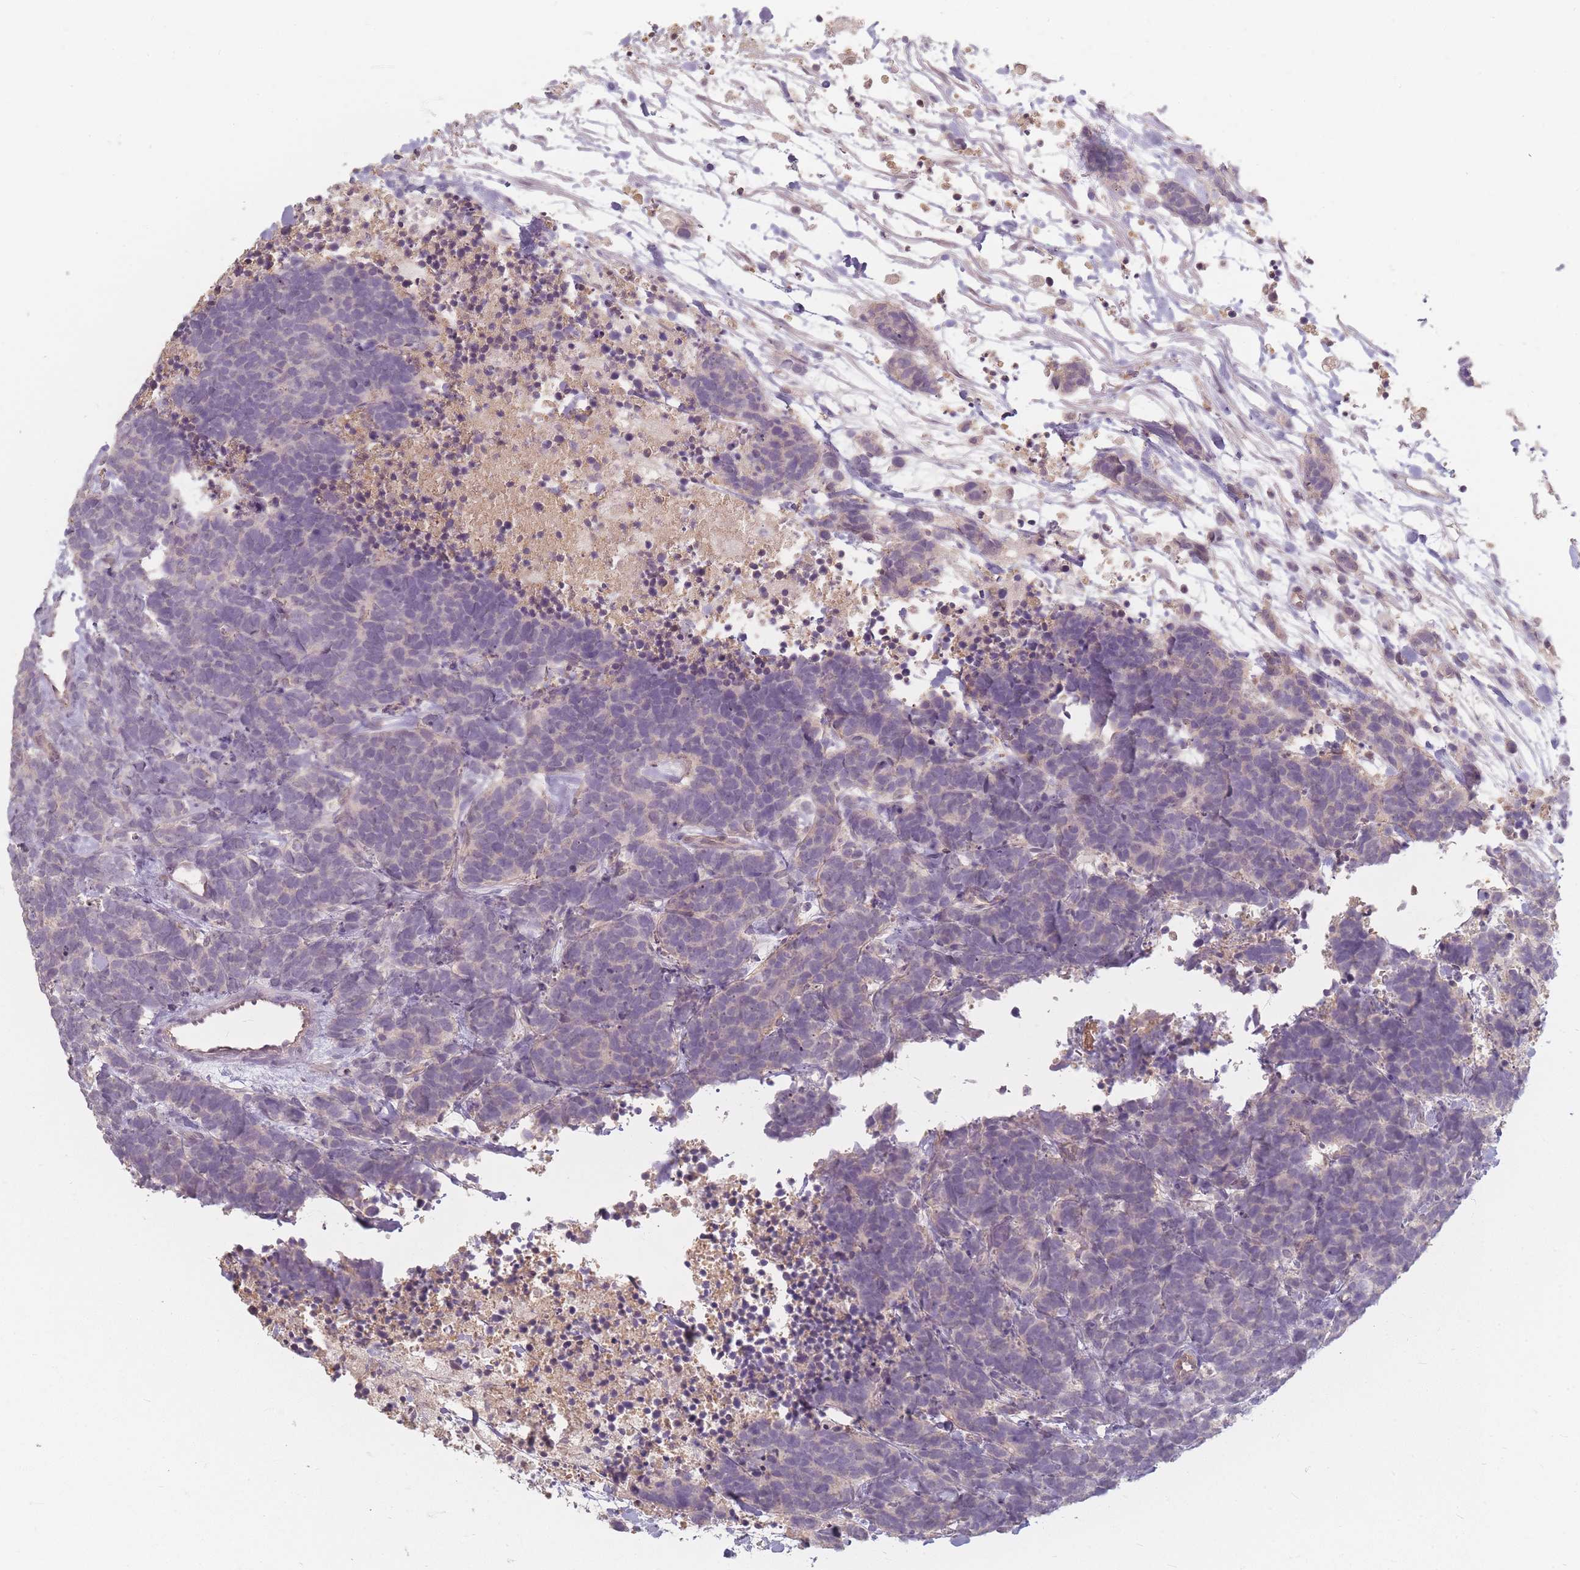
{"staining": {"intensity": "negative", "quantity": "none", "location": "none"}, "tissue": "carcinoid", "cell_type": "Tumor cells", "image_type": "cancer", "snomed": [{"axis": "morphology", "description": "Carcinoma, NOS"}, {"axis": "morphology", "description": "Carcinoid, malignant, NOS"}, {"axis": "topography", "description": "Prostate"}], "caption": "Tumor cells show no significant positivity in carcinoid.", "gene": "RFTN1", "patient": {"sex": "male", "age": 57}}